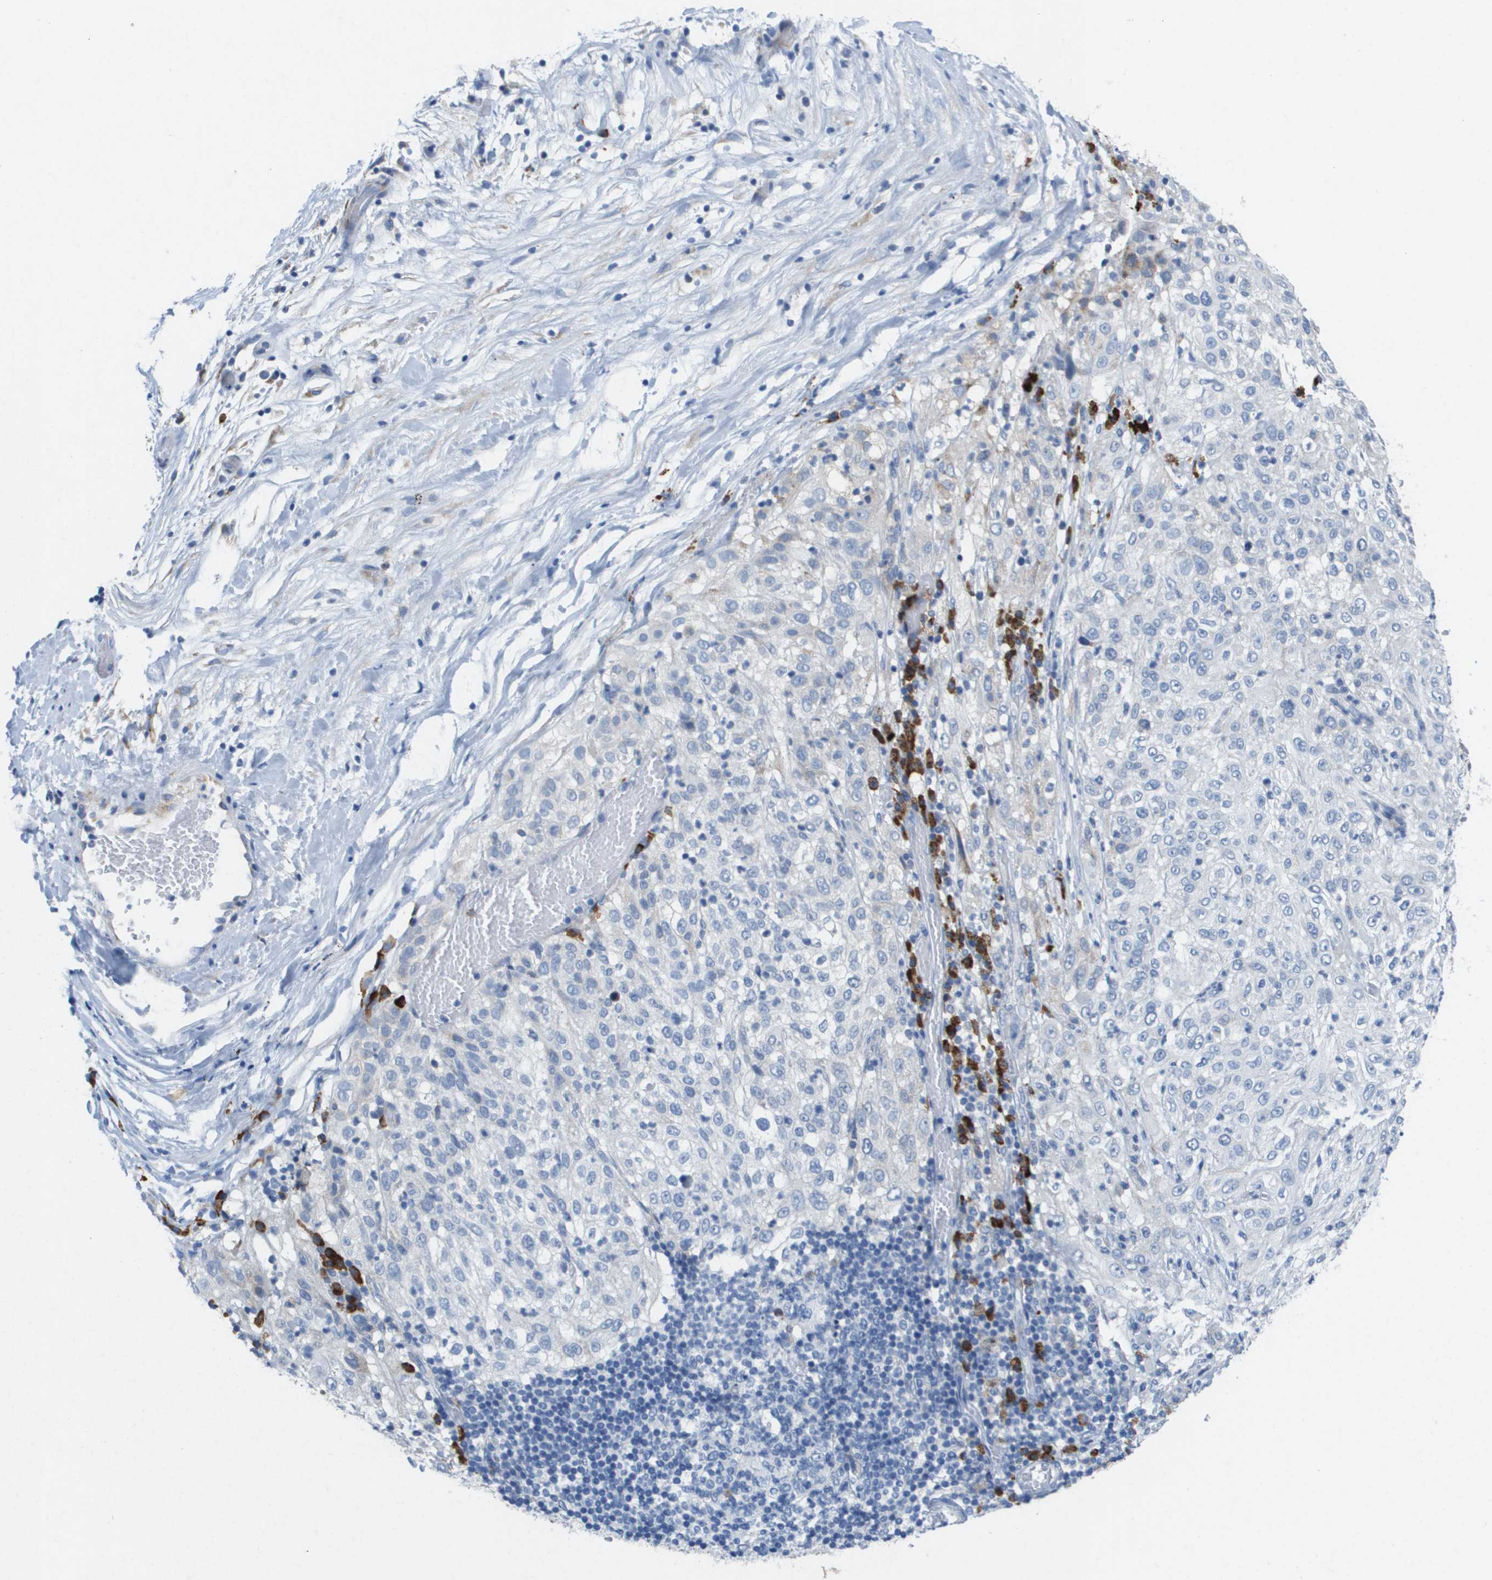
{"staining": {"intensity": "negative", "quantity": "none", "location": "none"}, "tissue": "lung cancer", "cell_type": "Tumor cells", "image_type": "cancer", "snomed": [{"axis": "morphology", "description": "Inflammation, NOS"}, {"axis": "morphology", "description": "Squamous cell carcinoma, NOS"}, {"axis": "topography", "description": "Lymph node"}, {"axis": "topography", "description": "Soft tissue"}, {"axis": "topography", "description": "Lung"}], "caption": "Lung squamous cell carcinoma stained for a protein using immunohistochemistry (IHC) reveals no positivity tumor cells.", "gene": "CD3G", "patient": {"sex": "male", "age": 66}}